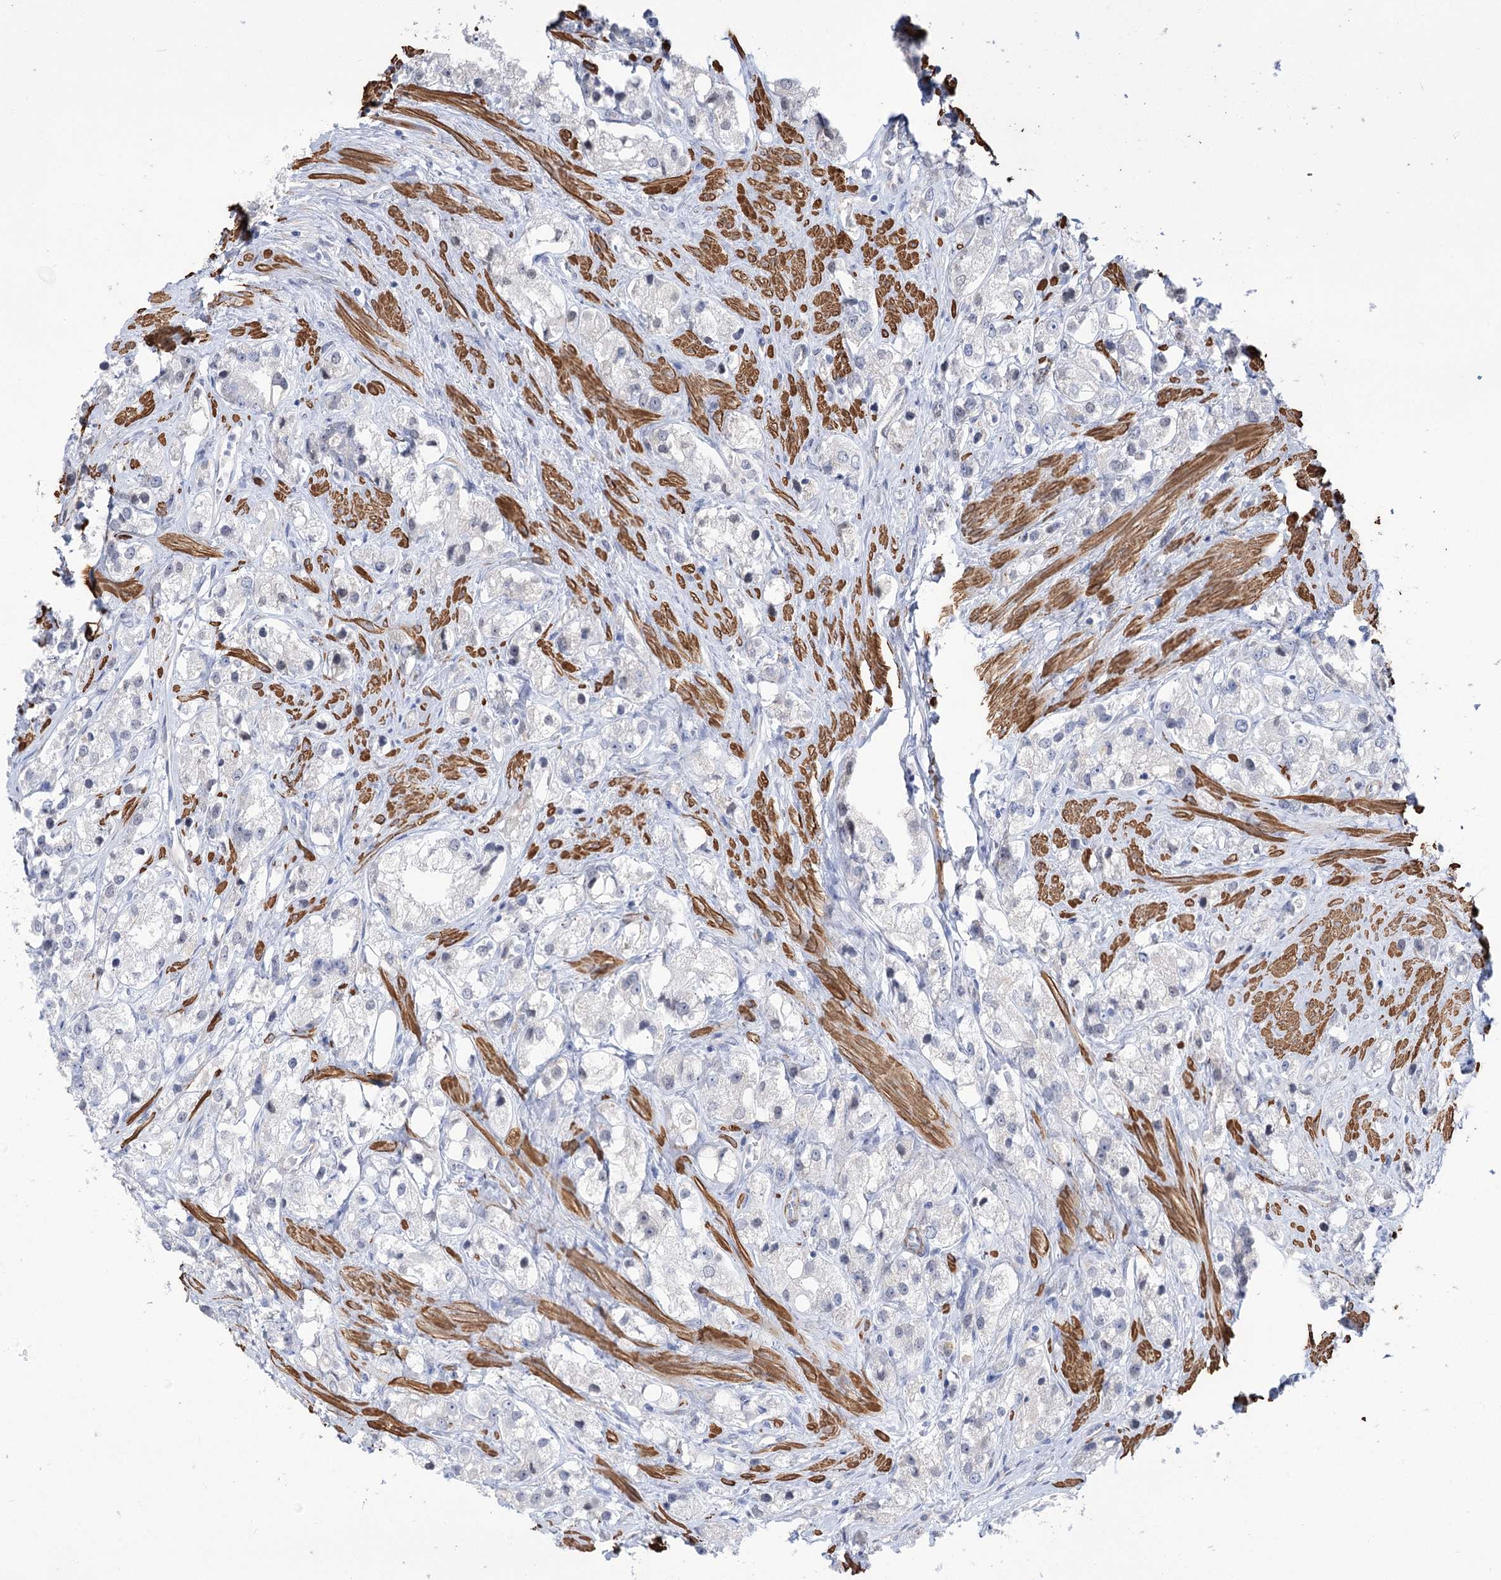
{"staining": {"intensity": "negative", "quantity": "none", "location": "none"}, "tissue": "prostate cancer", "cell_type": "Tumor cells", "image_type": "cancer", "snomed": [{"axis": "morphology", "description": "Adenocarcinoma, NOS"}, {"axis": "topography", "description": "Prostate"}], "caption": "There is no significant expression in tumor cells of prostate adenocarcinoma.", "gene": "WASHC3", "patient": {"sex": "male", "age": 79}}